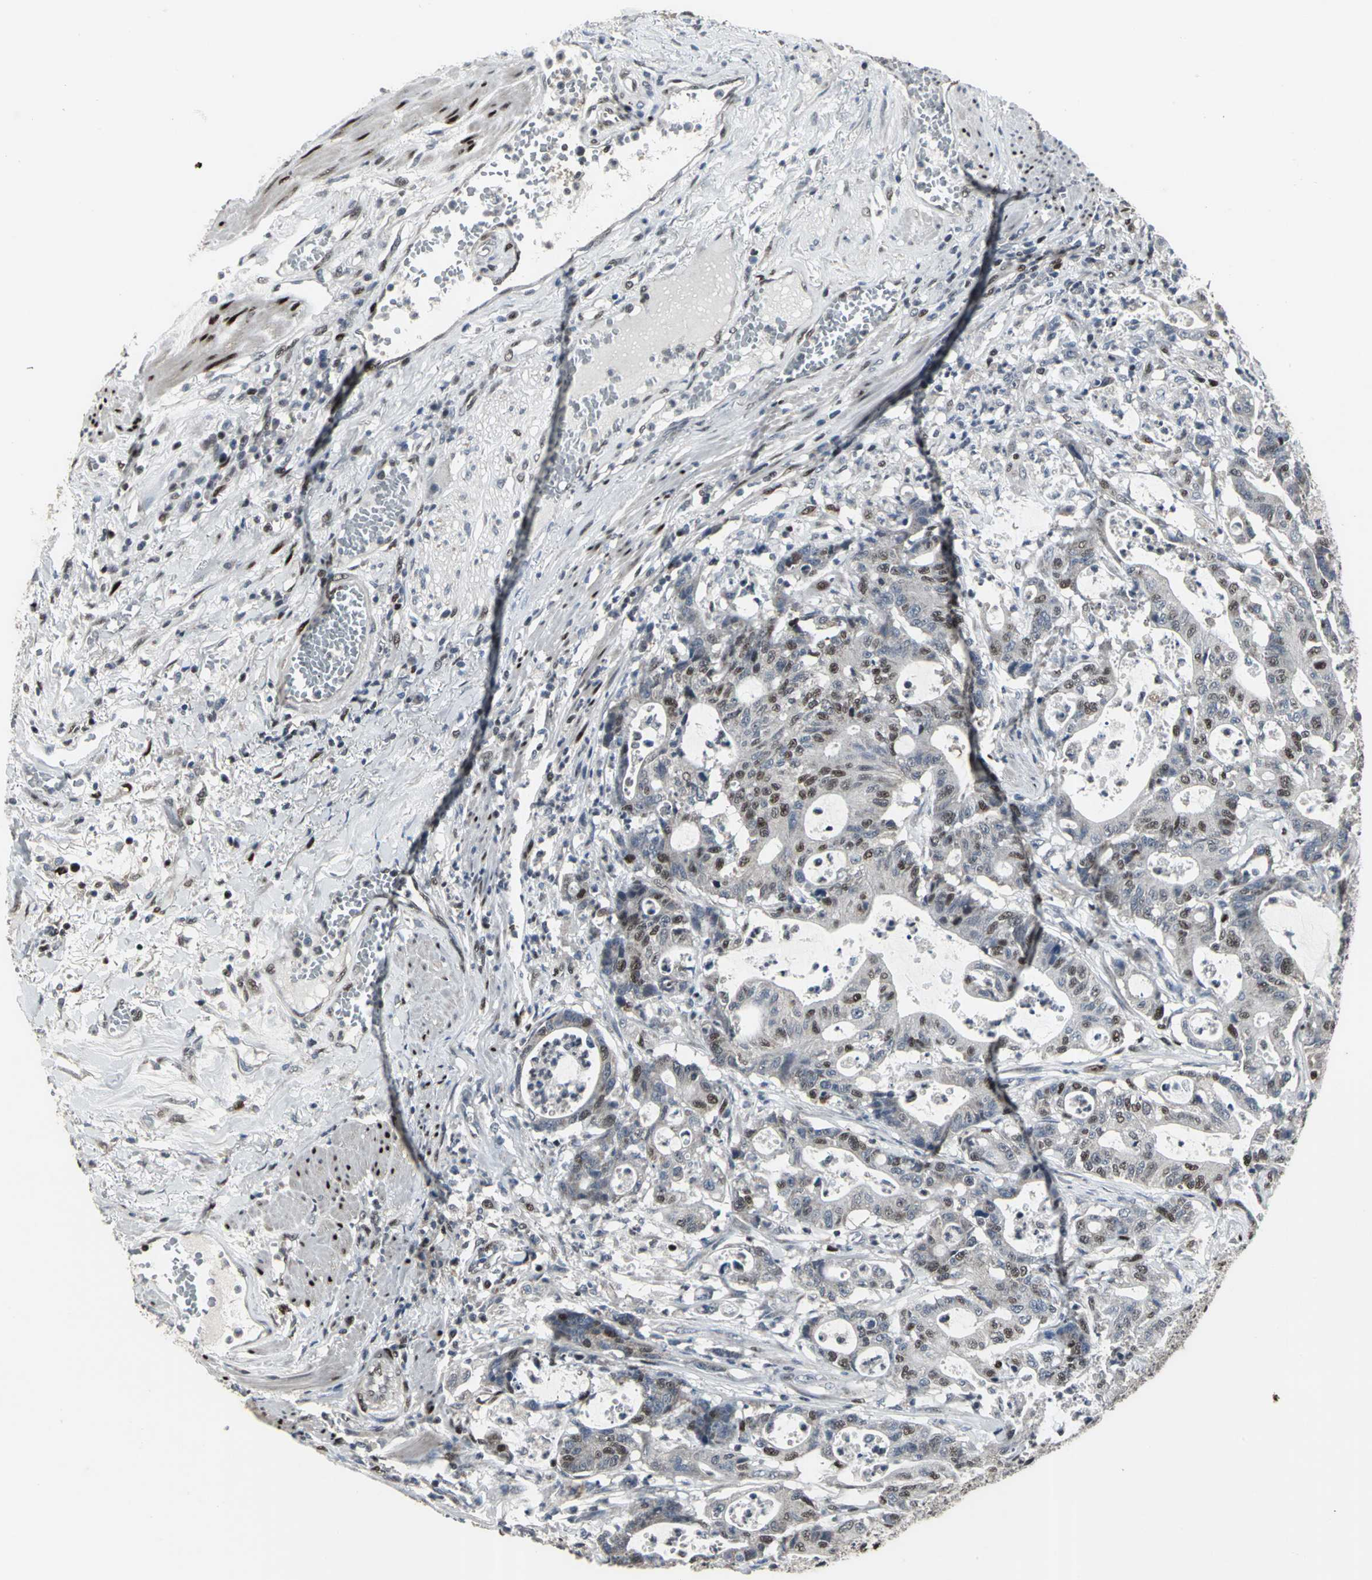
{"staining": {"intensity": "moderate", "quantity": "25%-75%", "location": "nuclear"}, "tissue": "colorectal cancer", "cell_type": "Tumor cells", "image_type": "cancer", "snomed": [{"axis": "morphology", "description": "Adenocarcinoma, NOS"}, {"axis": "topography", "description": "Colon"}], "caption": "The micrograph demonstrates immunohistochemical staining of adenocarcinoma (colorectal). There is moderate nuclear staining is seen in about 25%-75% of tumor cells. Using DAB (brown) and hematoxylin (blue) stains, captured at high magnification using brightfield microscopy.", "gene": "SRF", "patient": {"sex": "female", "age": 84}}